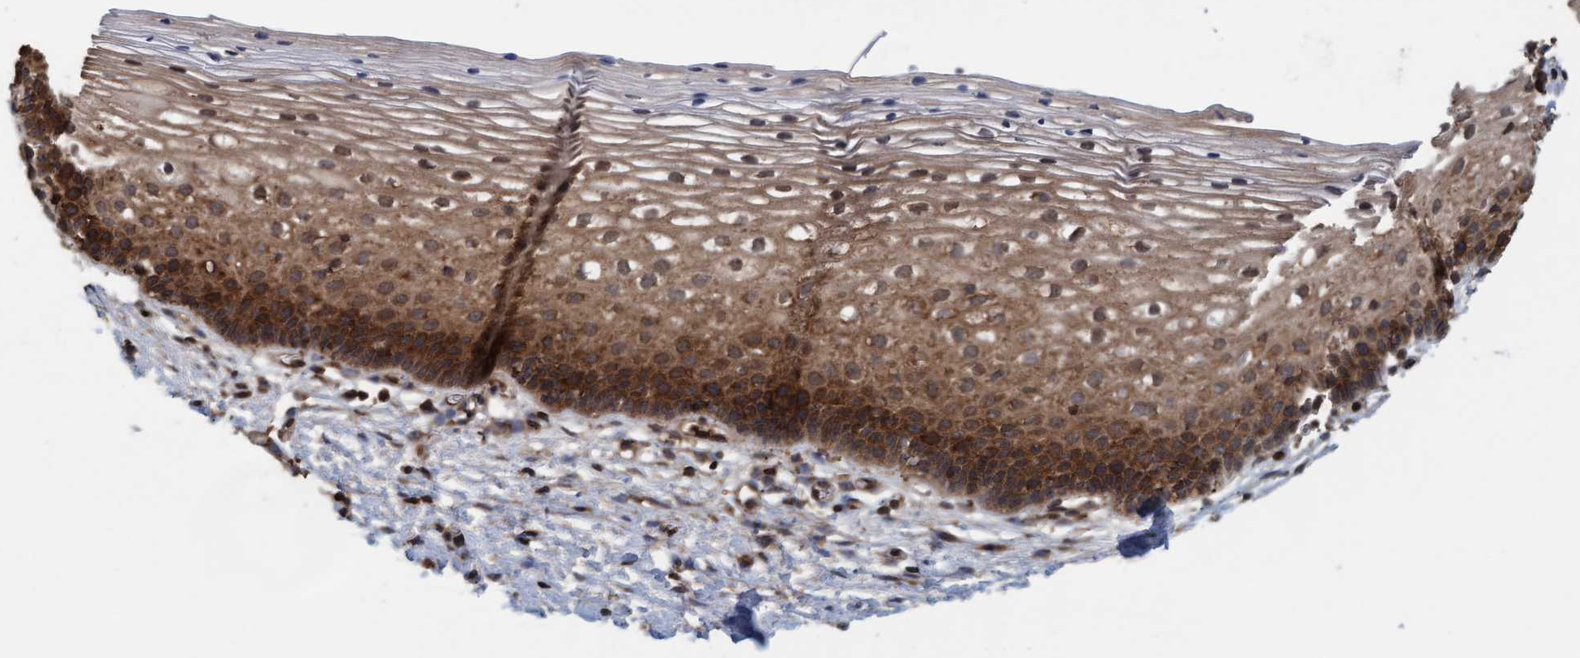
{"staining": {"intensity": "moderate", "quantity": ">75%", "location": "cytoplasmic/membranous"}, "tissue": "cervix", "cell_type": "Glandular cells", "image_type": "normal", "snomed": [{"axis": "morphology", "description": "Normal tissue, NOS"}, {"axis": "topography", "description": "Cervix"}], "caption": "A histopathology image showing moderate cytoplasmic/membranous expression in about >75% of glandular cells in benign cervix, as visualized by brown immunohistochemical staining.", "gene": "FXR2", "patient": {"sex": "female", "age": 72}}